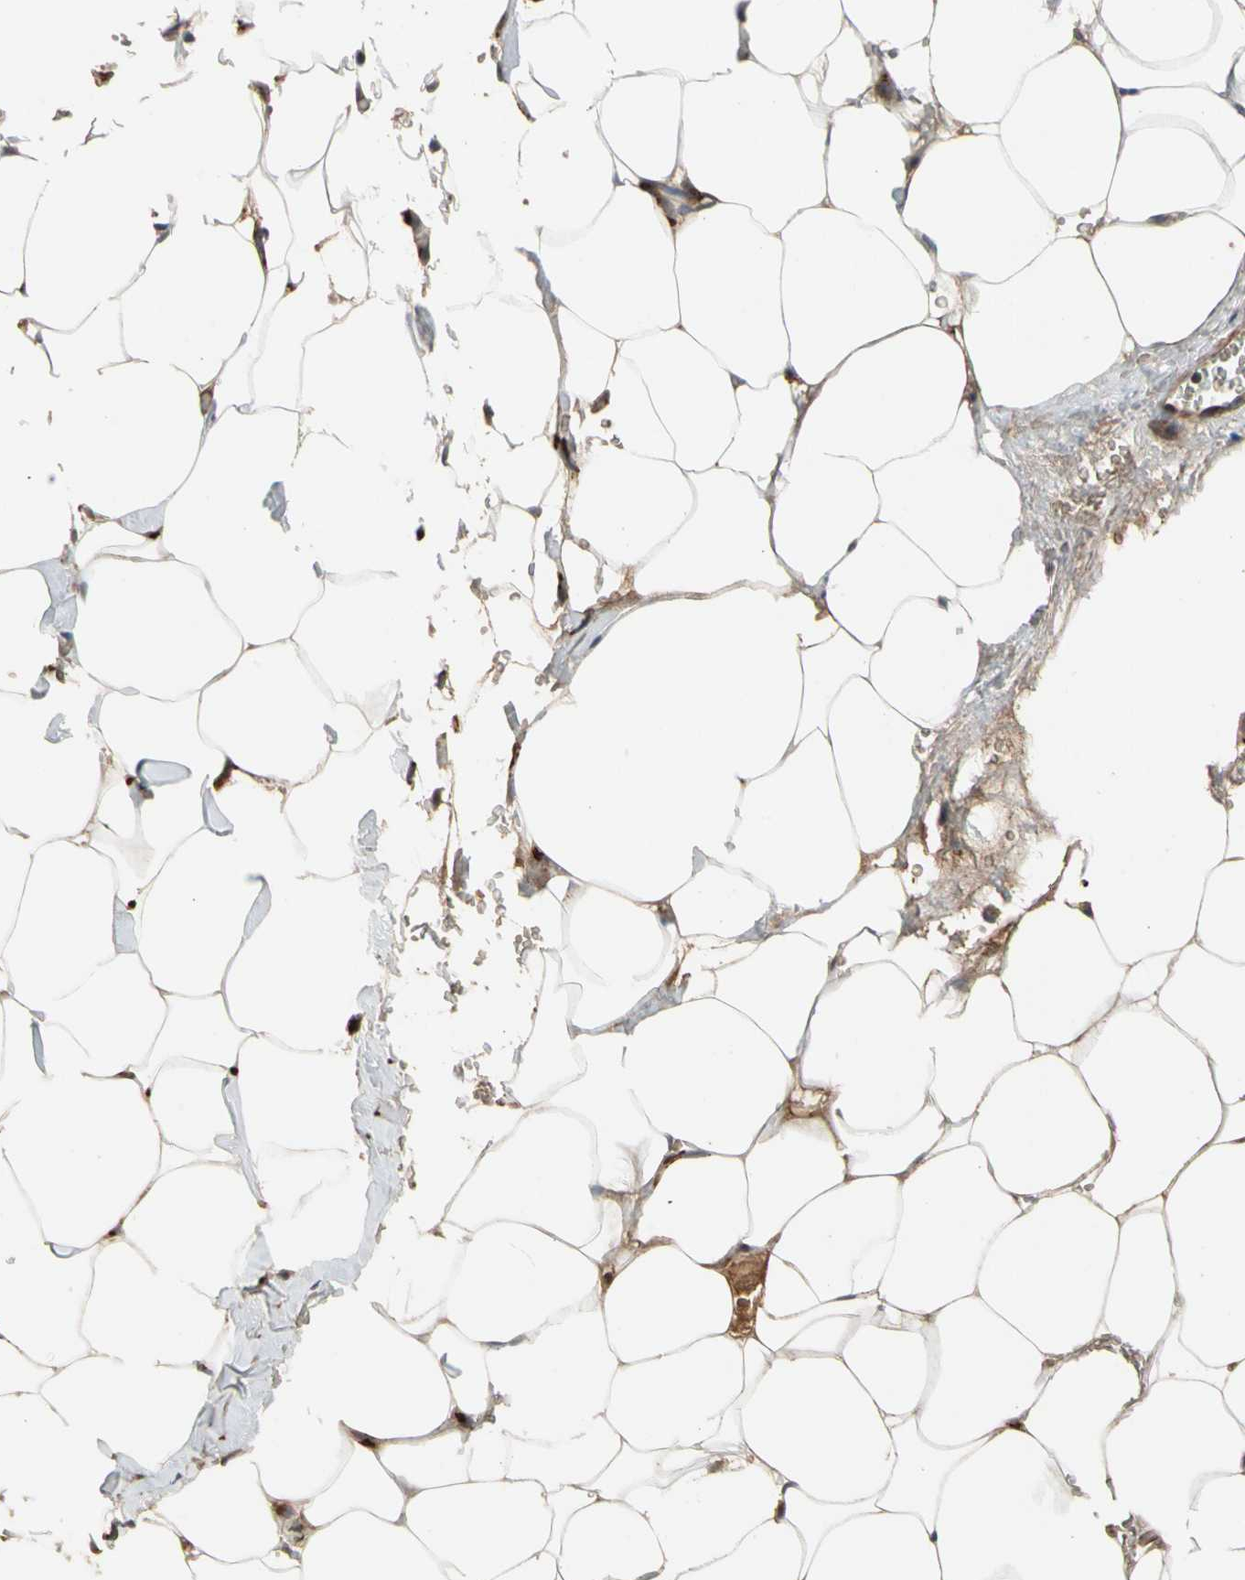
{"staining": {"intensity": "moderate", "quantity": ">75%", "location": "cytoplasmic/membranous,nuclear"}, "tissue": "adipose tissue", "cell_type": "Adipocytes", "image_type": "normal", "snomed": [{"axis": "morphology", "description": "Normal tissue, NOS"}, {"axis": "topography", "description": "Breast"}, {"axis": "topography", "description": "Adipose tissue"}], "caption": "High-power microscopy captured an immunohistochemistry (IHC) histopathology image of unremarkable adipose tissue, revealing moderate cytoplasmic/membranous,nuclear positivity in approximately >75% of adipocytes. (IHC, brightfield microscopy, high magnification).", "gene": "GCK", "patient": {"sex": "female", "age": 25}}